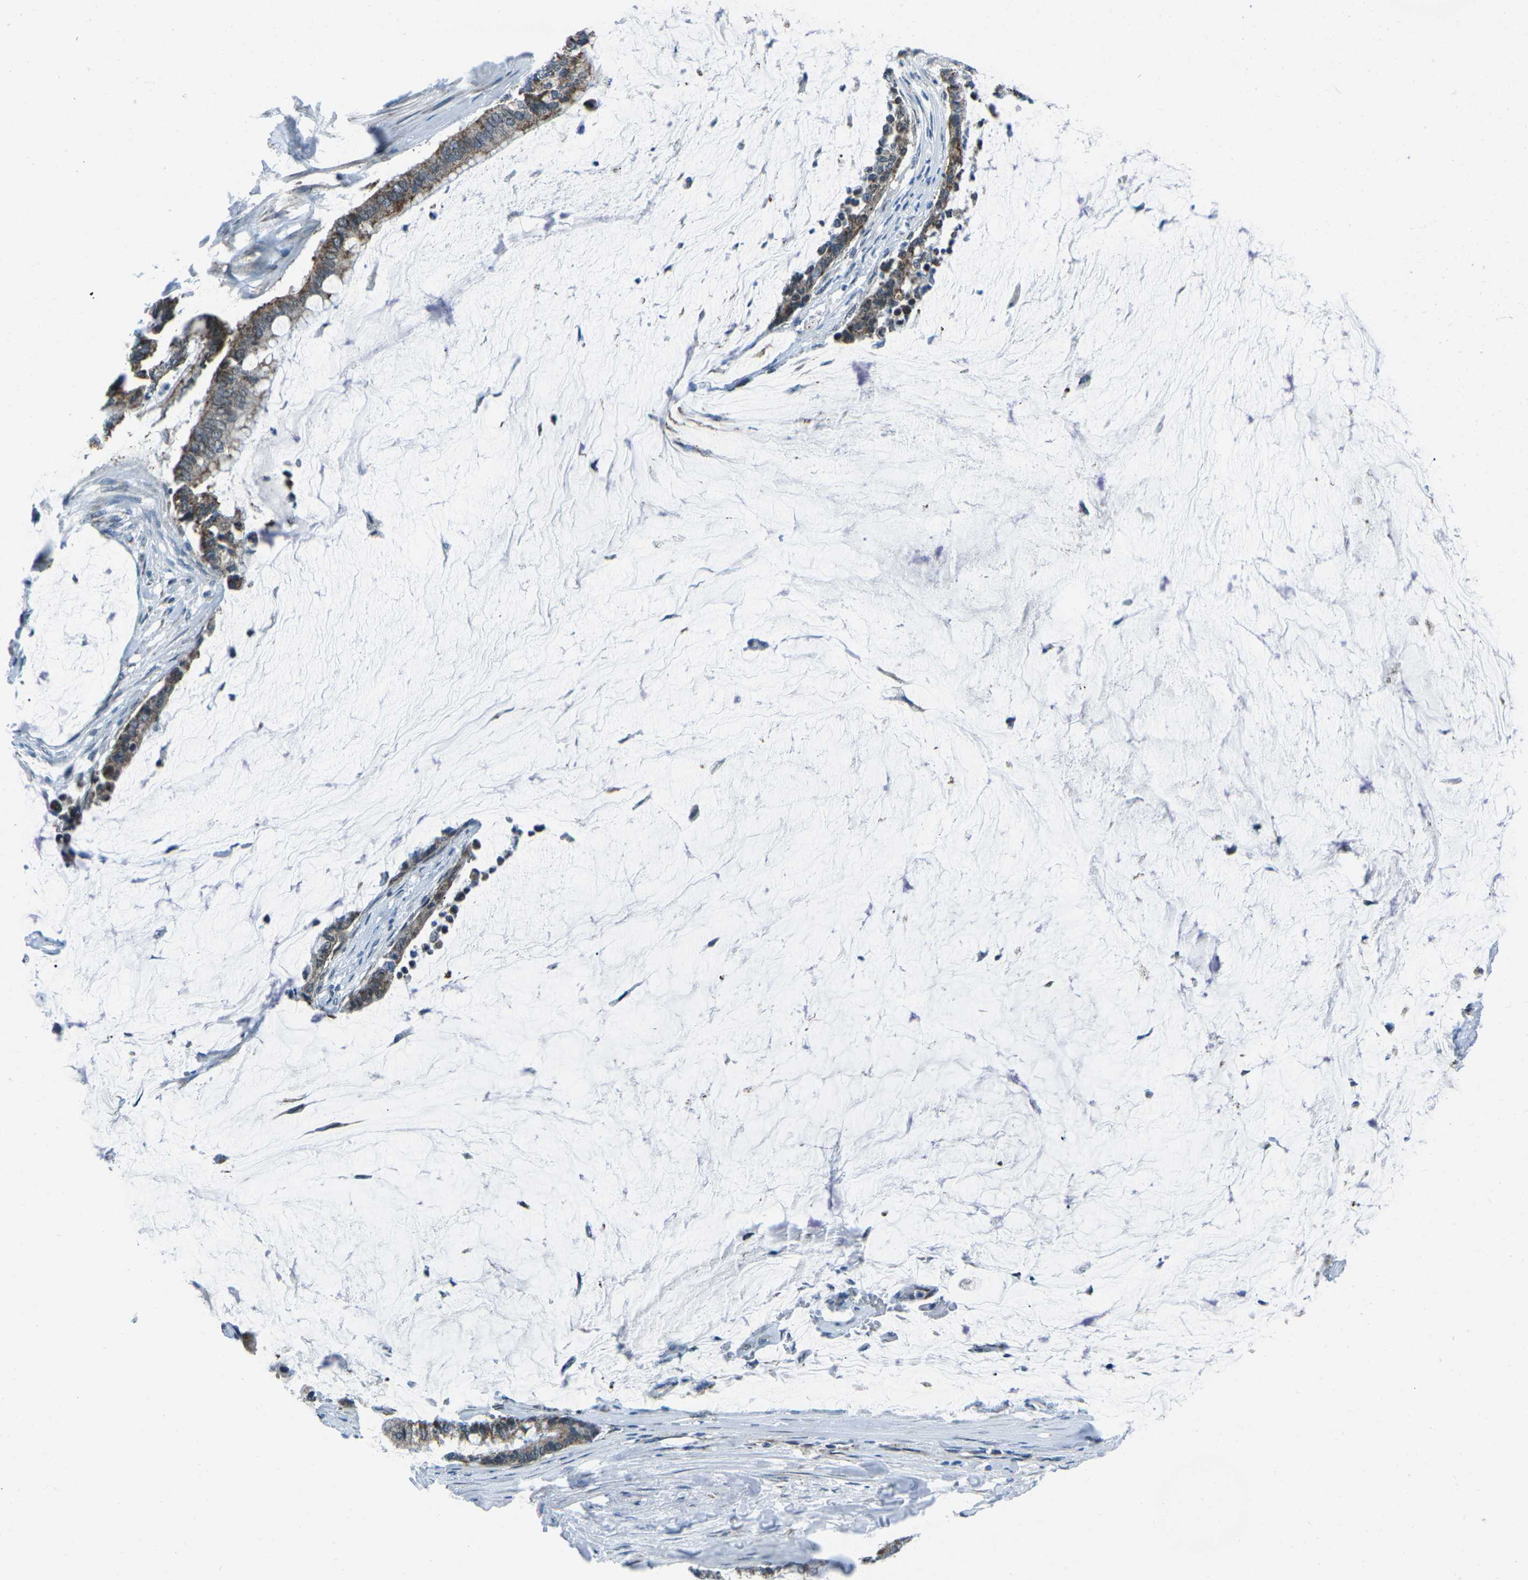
{"staining": {"intensity": "moderate", "quantity": ">75%", "location": "cytoplasmic/membranous"}, "tissue": "pancreatic cancer", "cell_type": "Tumor cells", "image_type": "cancer", "snomed": [{"axis": "morphology", "description": "Adenocarcinoma, NOS"}, {"axis": "topography", "description": "Pancreas"}], "caption": "Immunohistochemical staining of human pancreatic cancer demonstrates medium levels of moderate cytoplasmic/membranous staining in about >75% of tumor cells. Using DAB (3,3'-diaminobenzidine) (brown) and hematoxylin (blue) stains, captured at high magnification using brightfield microscopy.", "gene": "RFESD", "patient": {"sex": "male", "age": 41}}